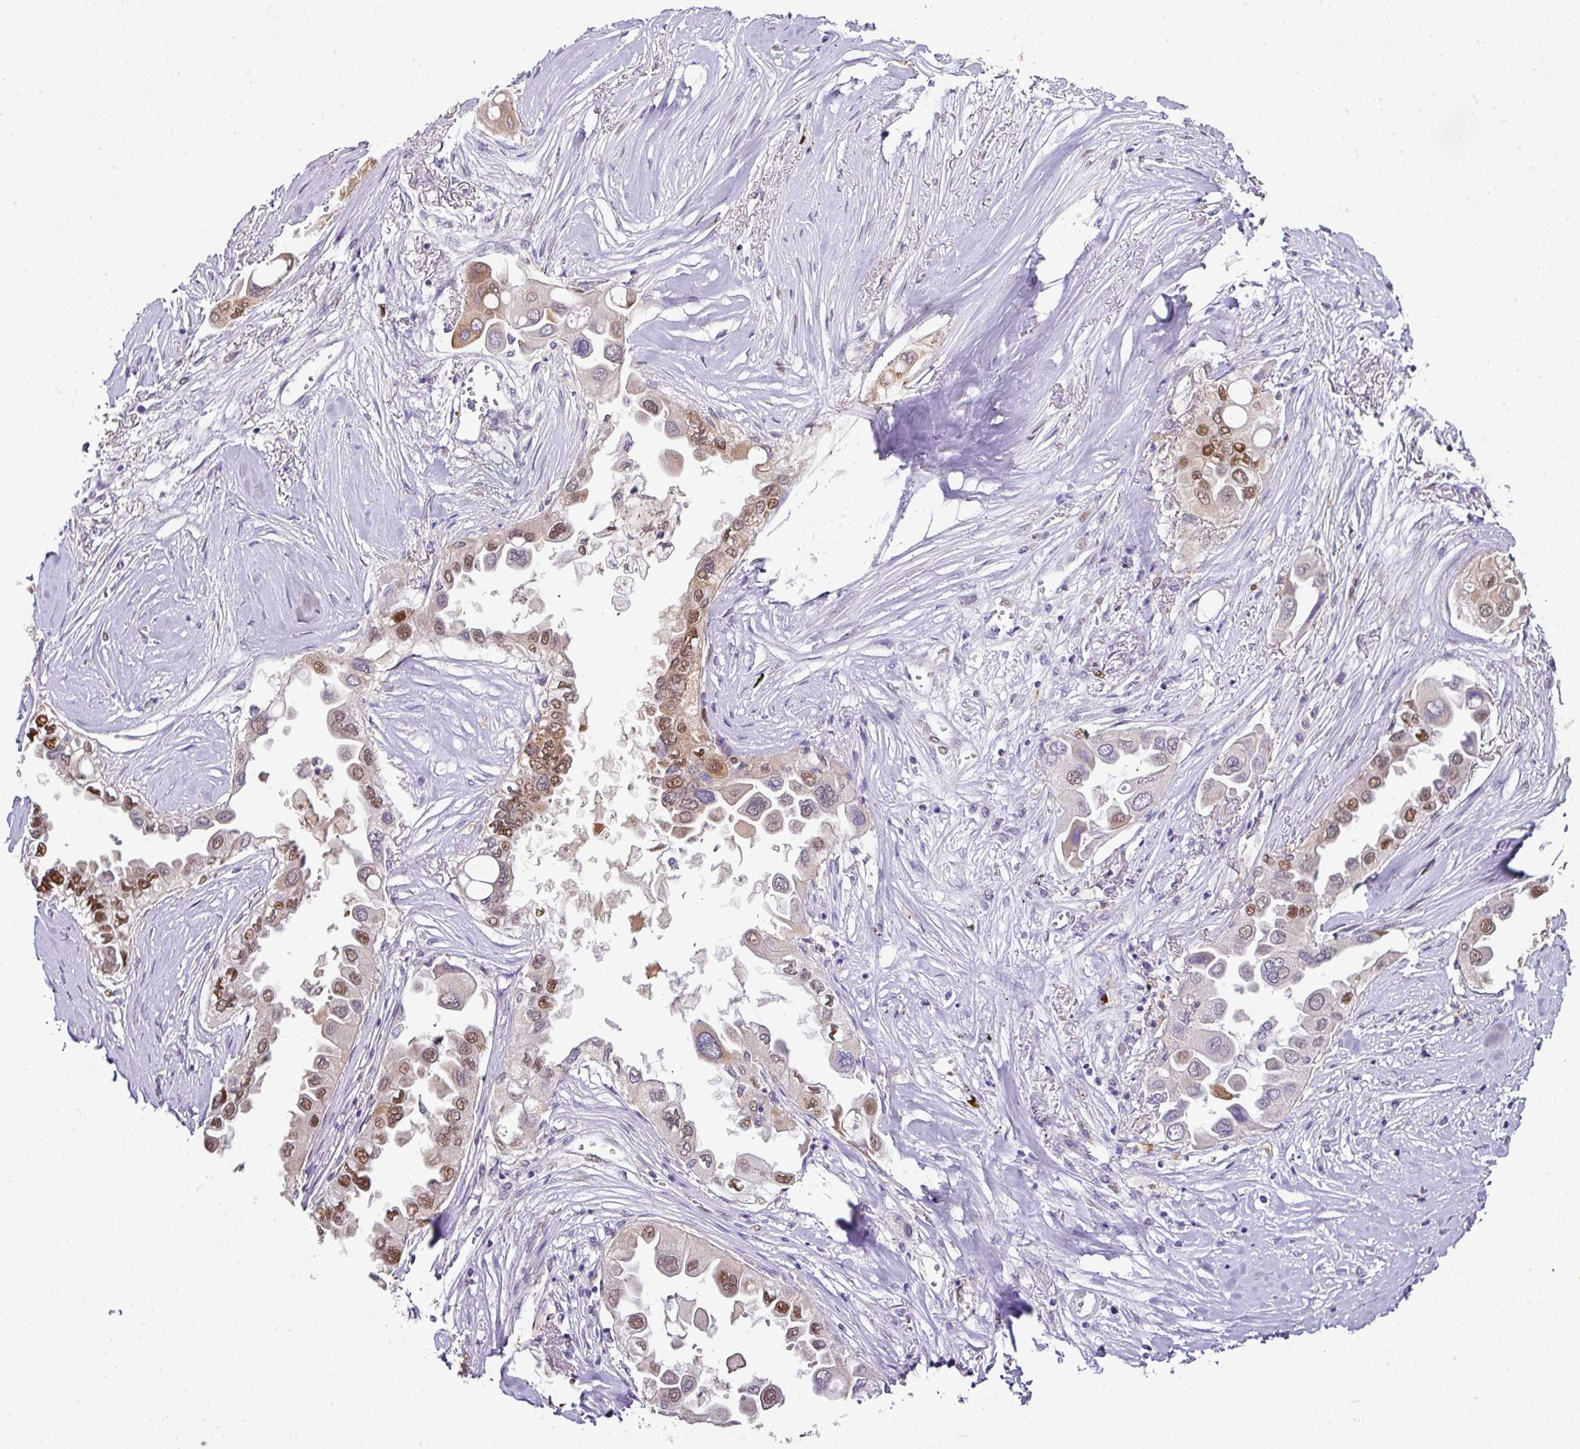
{"staining": {"intensity": "moderate", "quantity": "25%-75%", "location": "cytoplasmic/membranous,nuclear"}, "tissue": "lung cancer", "cell_type": "Tumor cells", "image_type": "cancer", "snomed": [{"axis": "morphology", "description": "Adenocarcinoma, NOS"}, {"axis": "topography", "description": "Lung"}], "caption": "About 25%-75% of tumor cells in human lung cancer demonstrate moderate cytoplasmic/membranous and nuclear protein expression as visualized by brown immunohistochemical staining.", "gene": "ANKRD18A", "patient": {"sex": "female", "age": 76}}